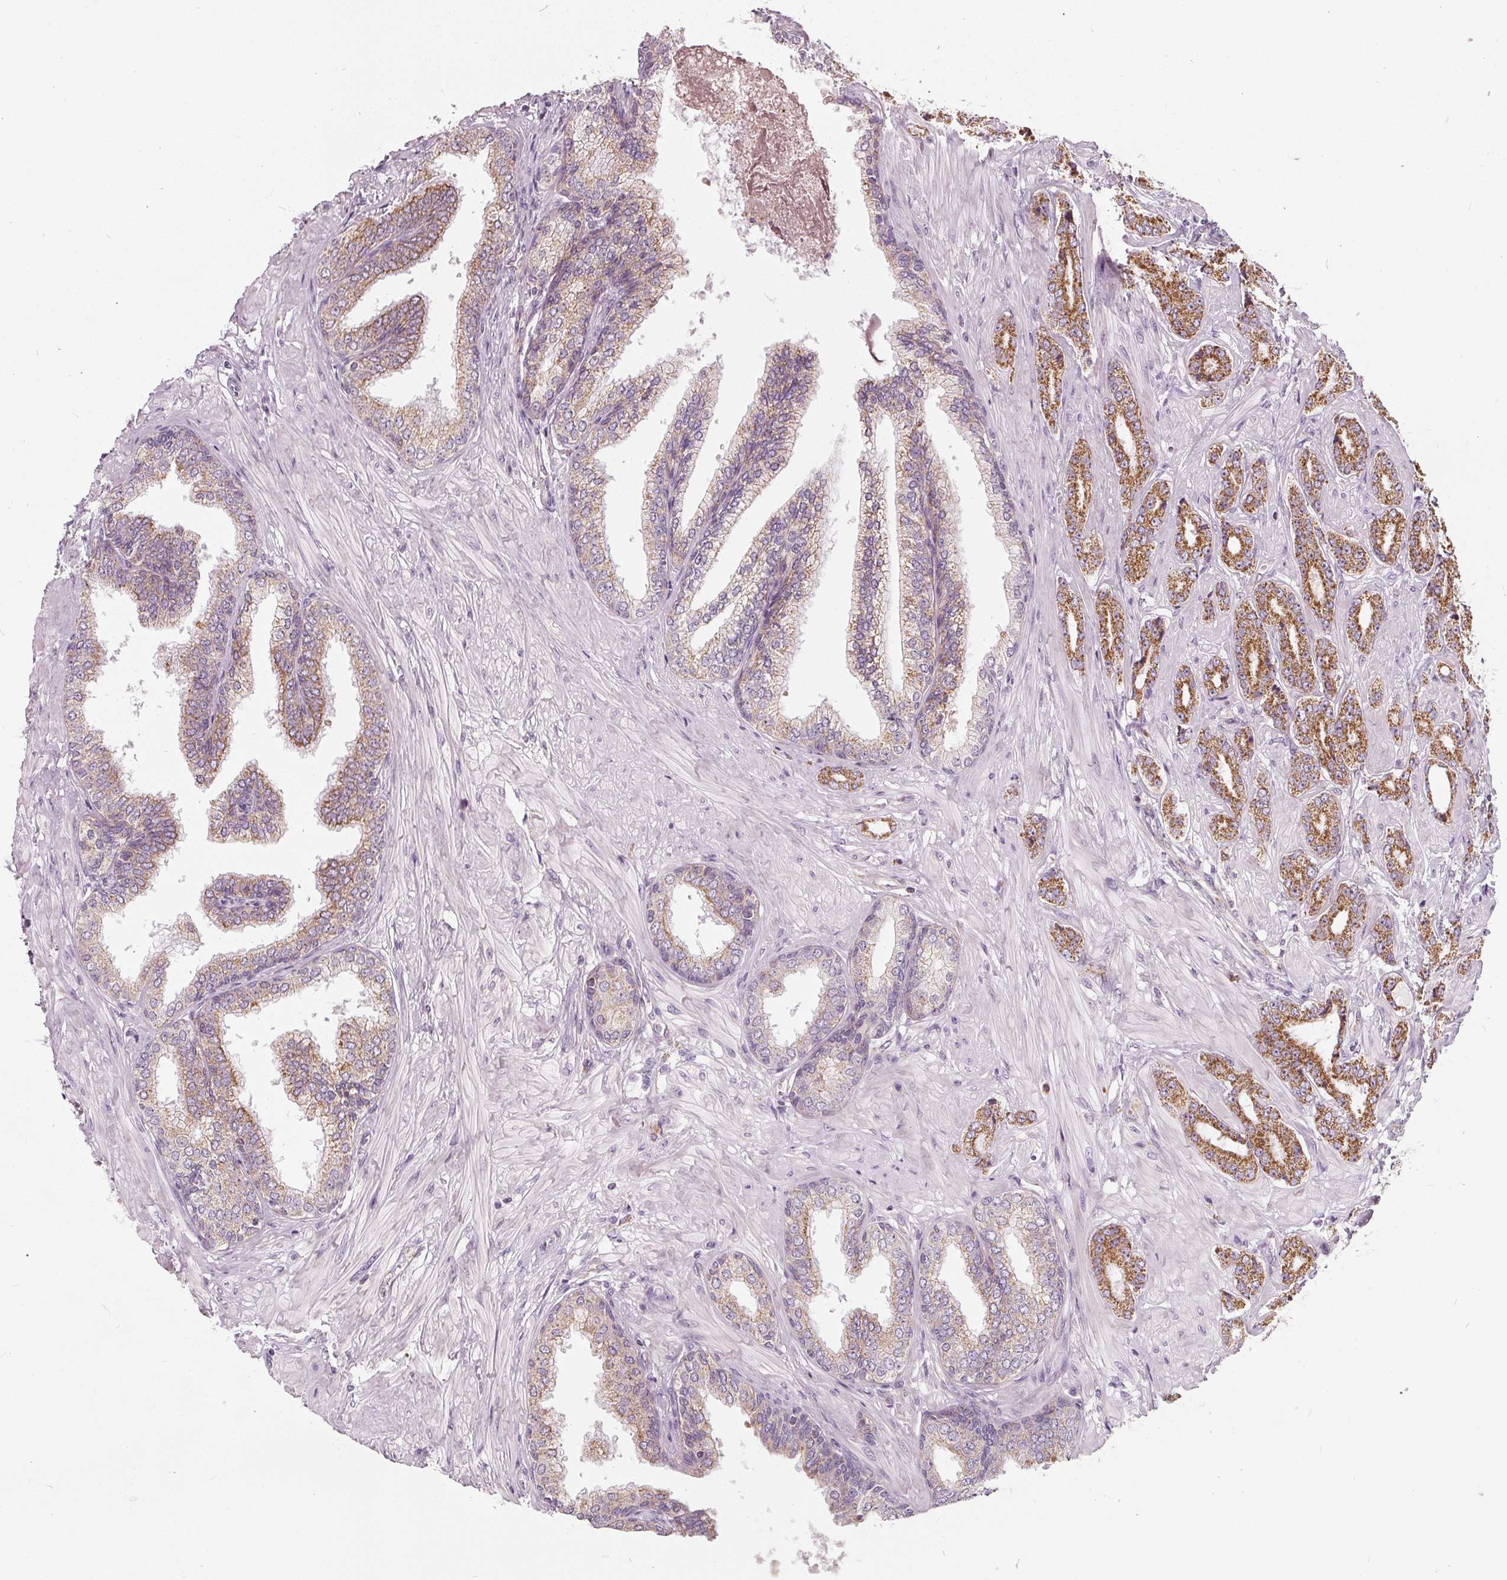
{"staining": {"intensity": "moderate", "quantity": ">75%", "location": "cytoplasmic/membranous"}, "tissue": "prostate cancer", "cell_type": "Tumor cells", "image_type": "cancer", "snomed": [{"axis": "morphology", "description": "Adenocarcinoma, Low grade"}, {"axis": "topography", "description": "Prostate"}], "caption": "Tumor cells exhibit moderate cytoplasmic/membranous expression in about >75% of cells in adenocarcinoma (low-grade) (prostate).", "gene": "ECI2", "patient": {"sex": "male", "age": 55}}